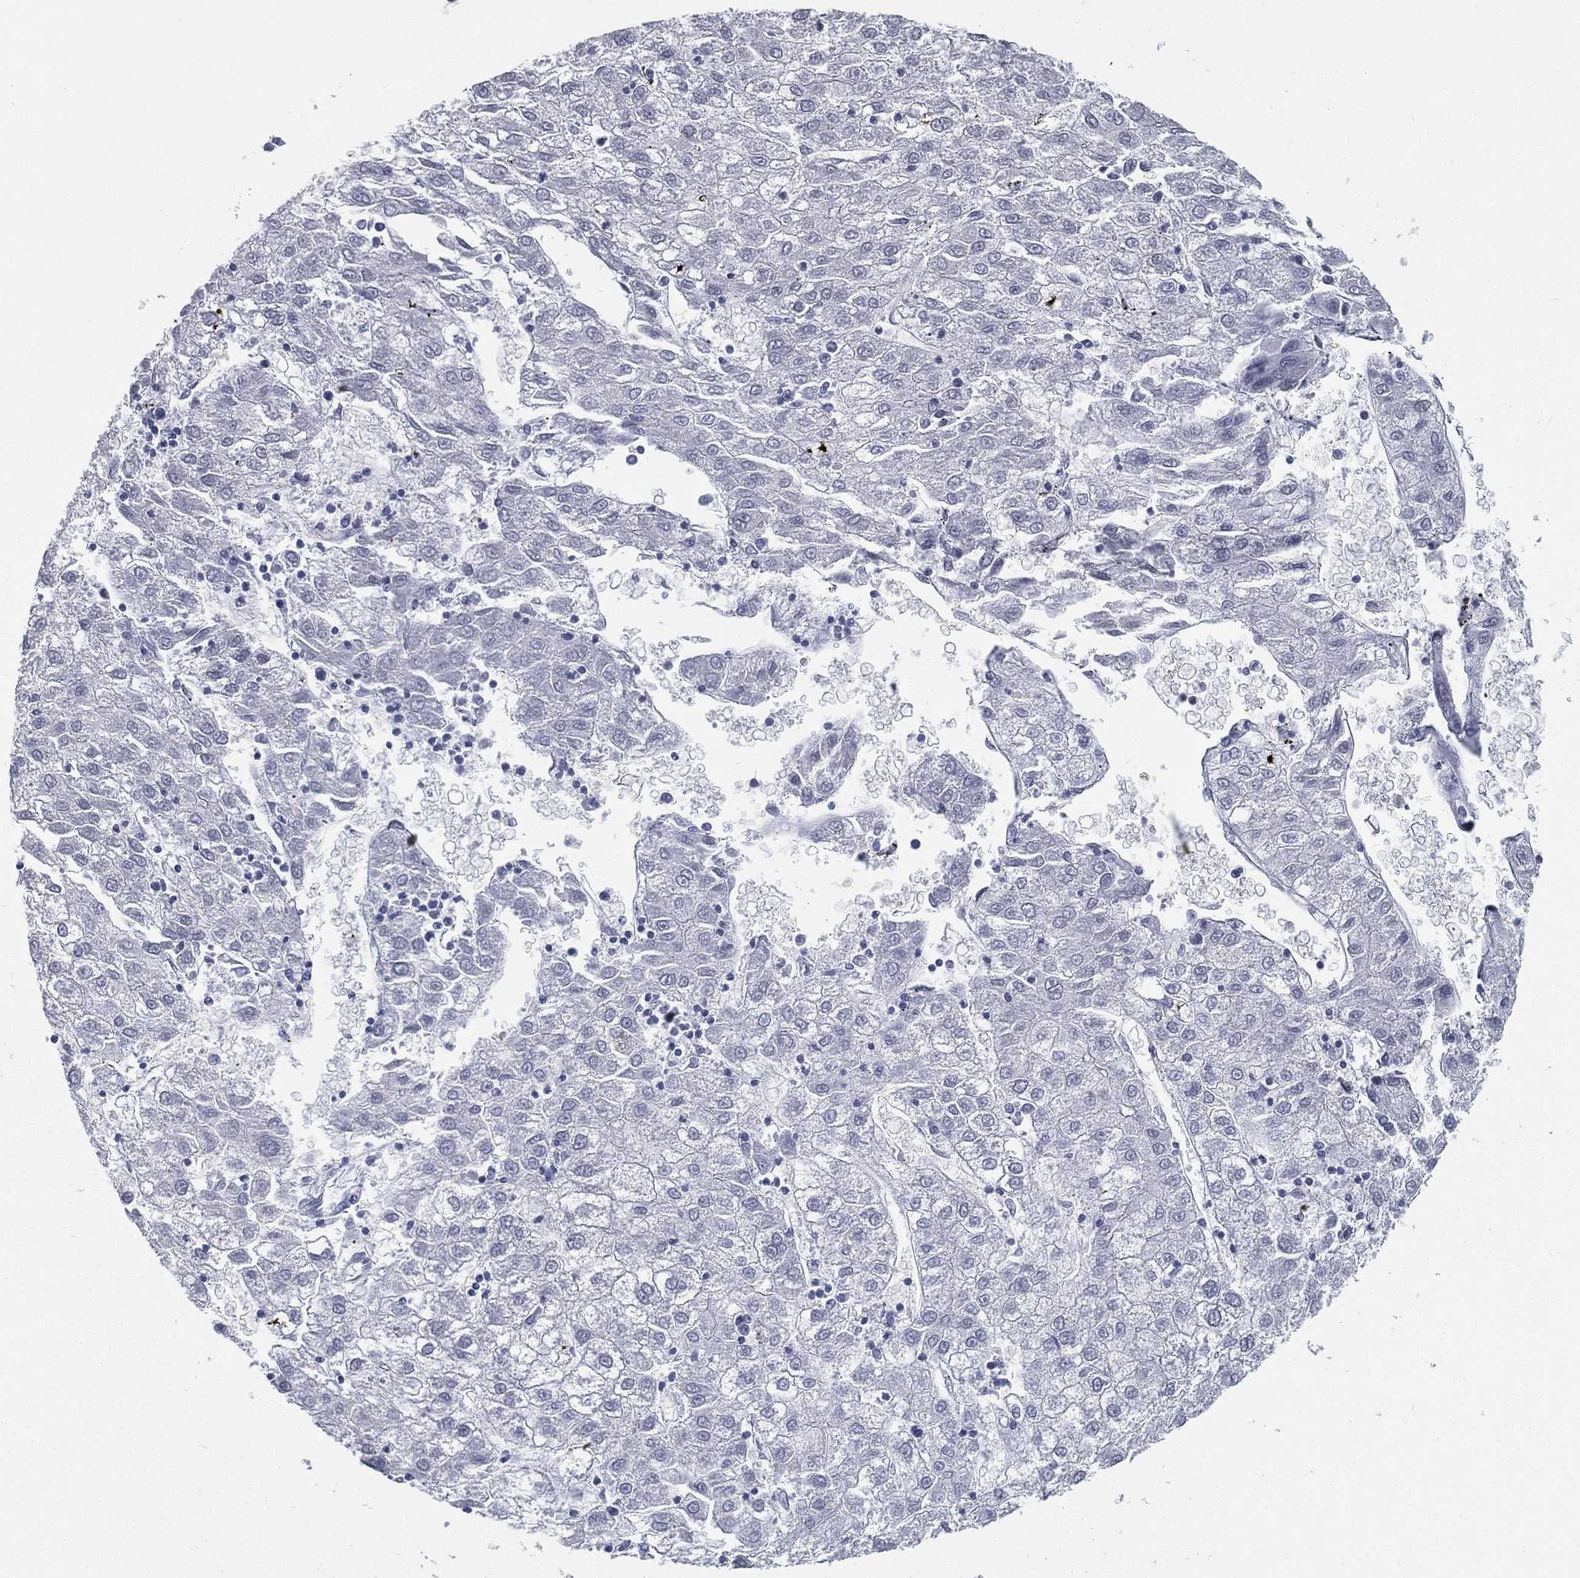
{"staining": {"intensity": "negative", "quantity": "none", "location": "none"}, "tissue": "liver cancer", "cell_type": "Tumor cells", "image_type": "cancer", "snomed": [{"axis": "morphology", "description": "Carcinoma, Hepatocellular, NOS"}, {"axis": "topography", "description": "Liver"}], "caption": "High power microscopy image of an immunohistochemistry histopathology image of liver cancer (hepatocellular carcinoma), revealing no significant staining in tumor cells.", "gene": "FUBP3", "patient": {"sex": "male", "age": 72}}